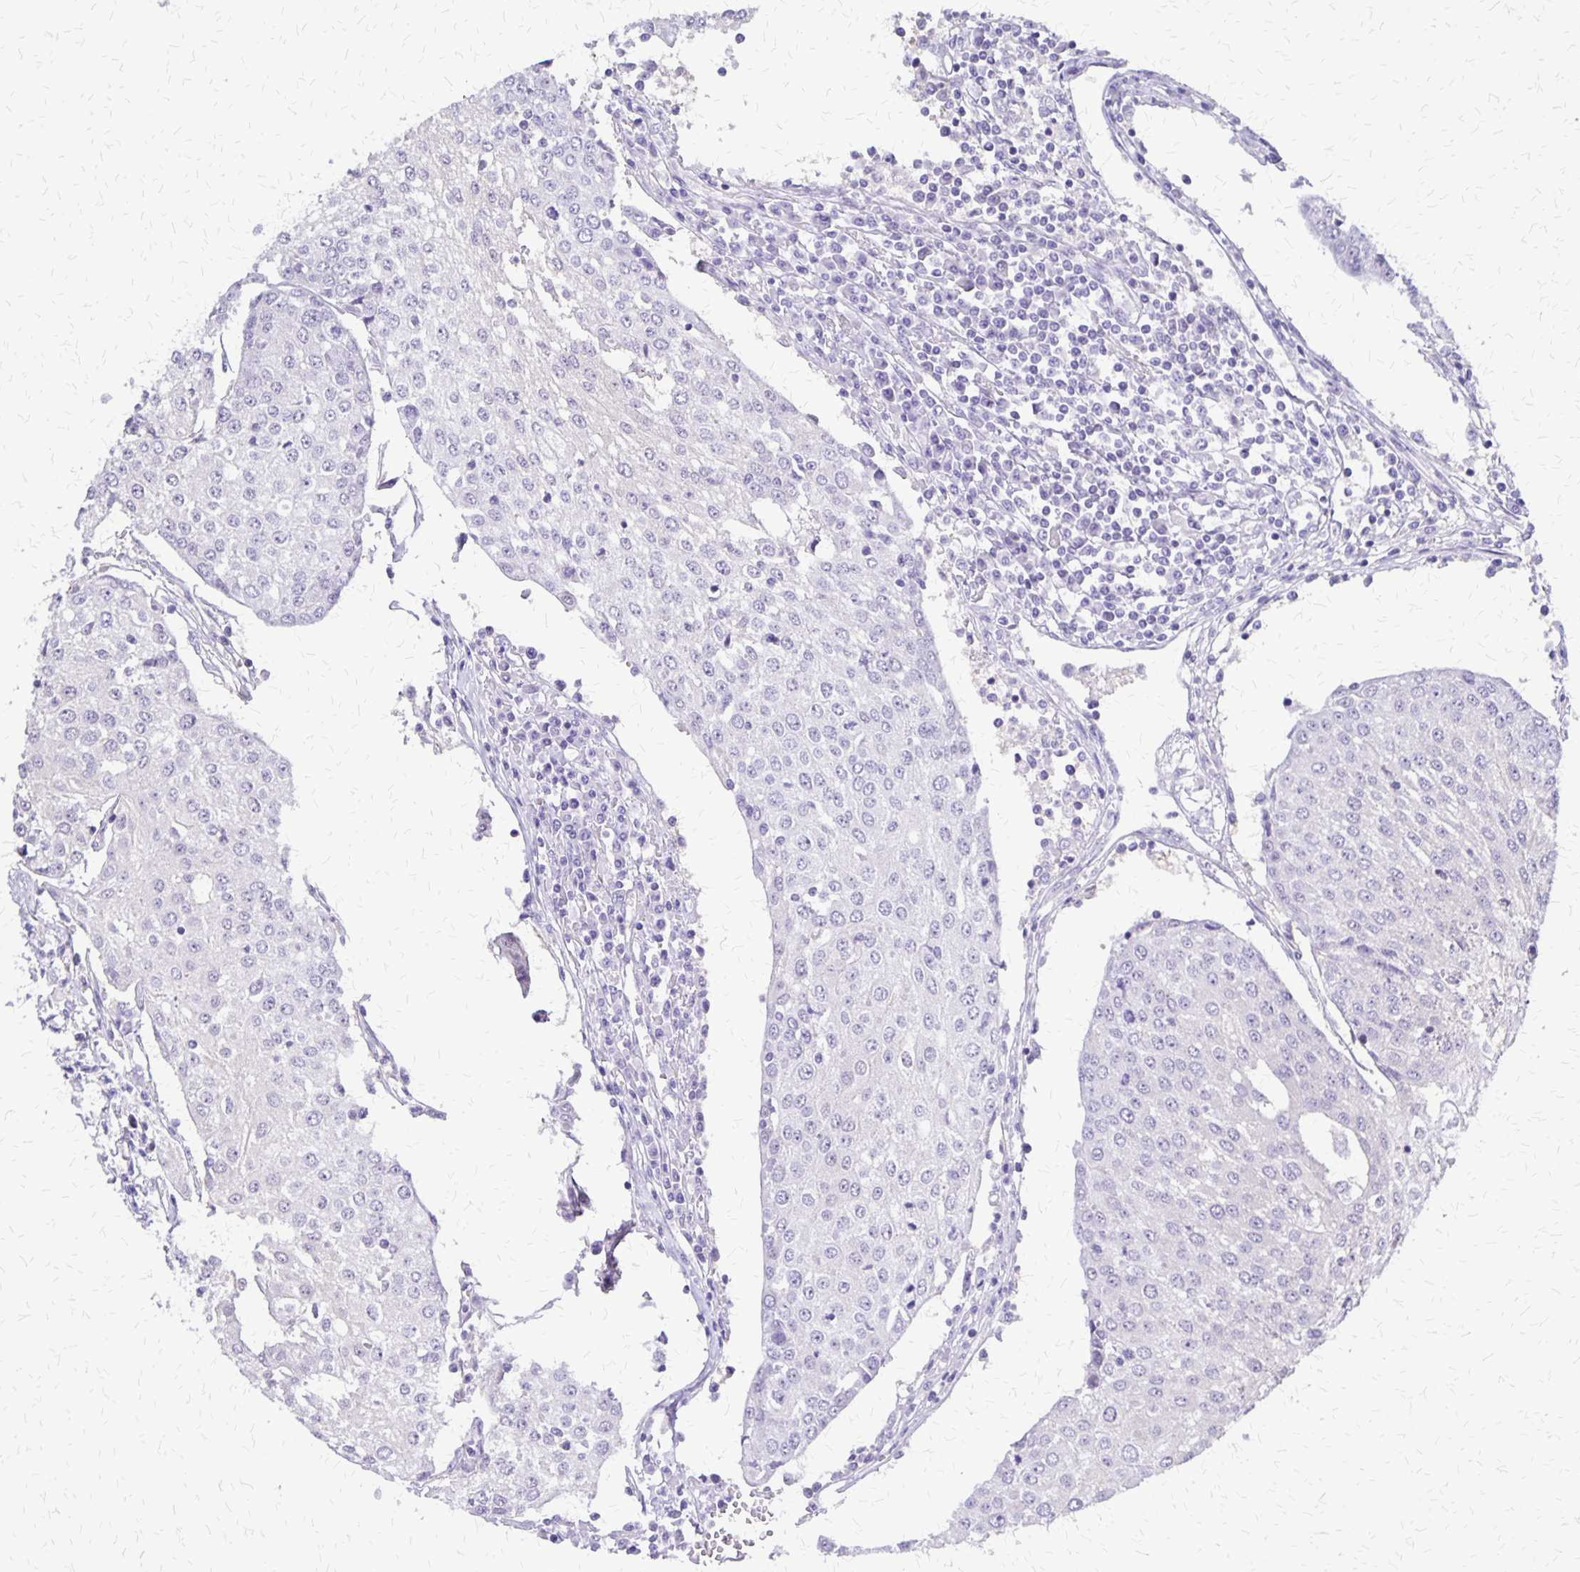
{"staining": {"intensity": "negative", "quantity": "none", "location": "none"}, "tissue": "urothelial cancer", "cell_type": "Tumor cells", "image_type": "cancer", "snomed": [{"axis": "morphology", "description": "Urothelial carcinoma, High grade"}, {"axis": "topography", "description": "Urinary bladder"}], "caption": "Urothelial cancer was stained to show a protein in brown. There is no significant staining in tumor cells. The staining is performed using DAB brown chromogen with nuclei counter-stained in using hematoxylin.", "gene": "SI", "patient": {"sex": "female", "age": 85}}